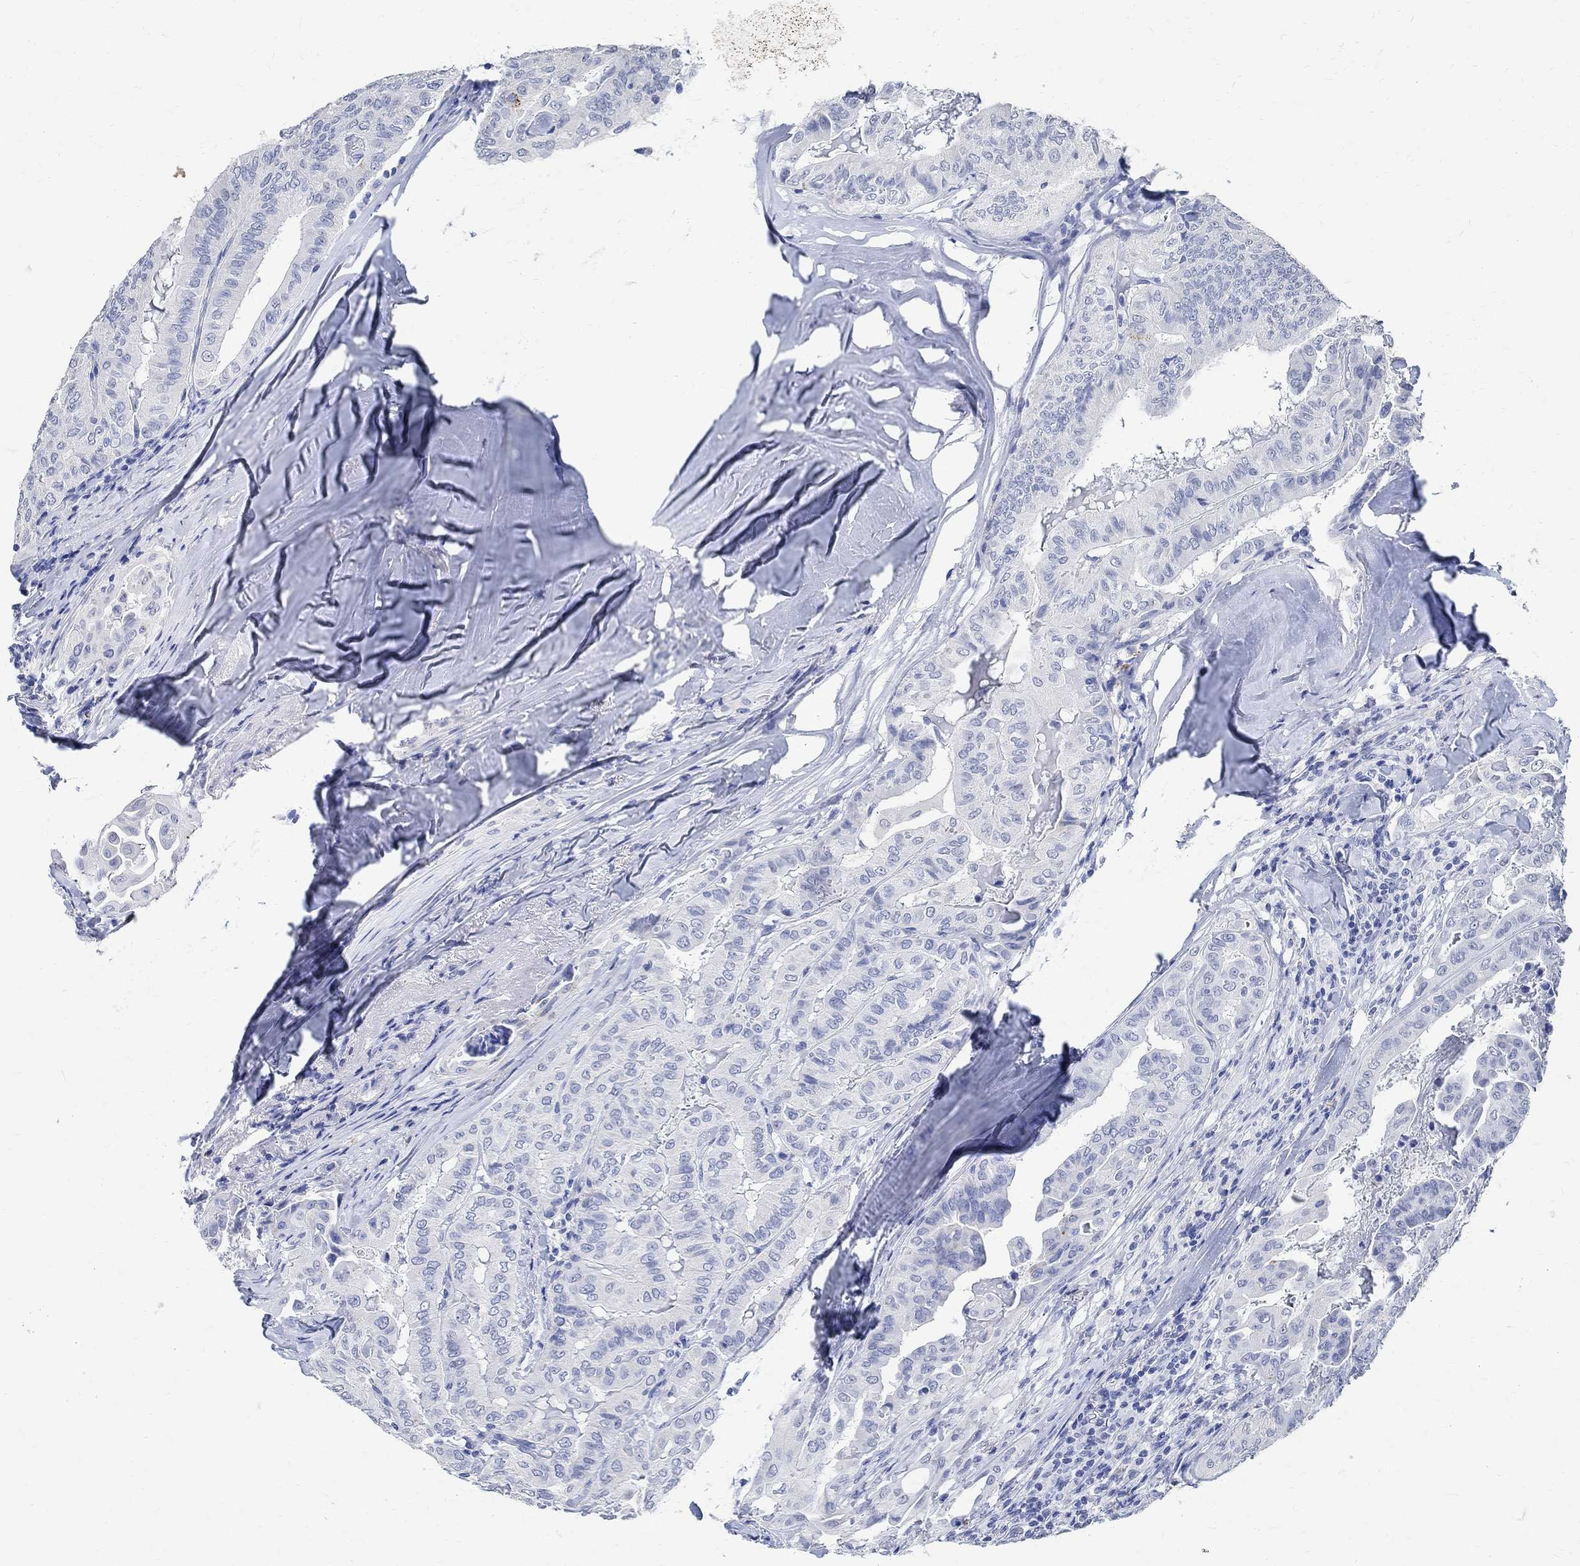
{"staining": {"intensity": "negative", "quantity": "none", "location": "none"}, "tissue": "thyroid cancer", "cell_type": "Tumor cells", "image_type": "cancer", "snomed": [{"axis": "morphology", "description": "Papillary adenocarcinoma, NOS"}, {"axis": "topography", "description": "Thyroid gland"}], "caption": "Tumor cells show no significant protein staining in papillary adenocarcinoma (thyroid).", "gene": "TMEM221", "patient": {"sex": "female", "age": 68}}